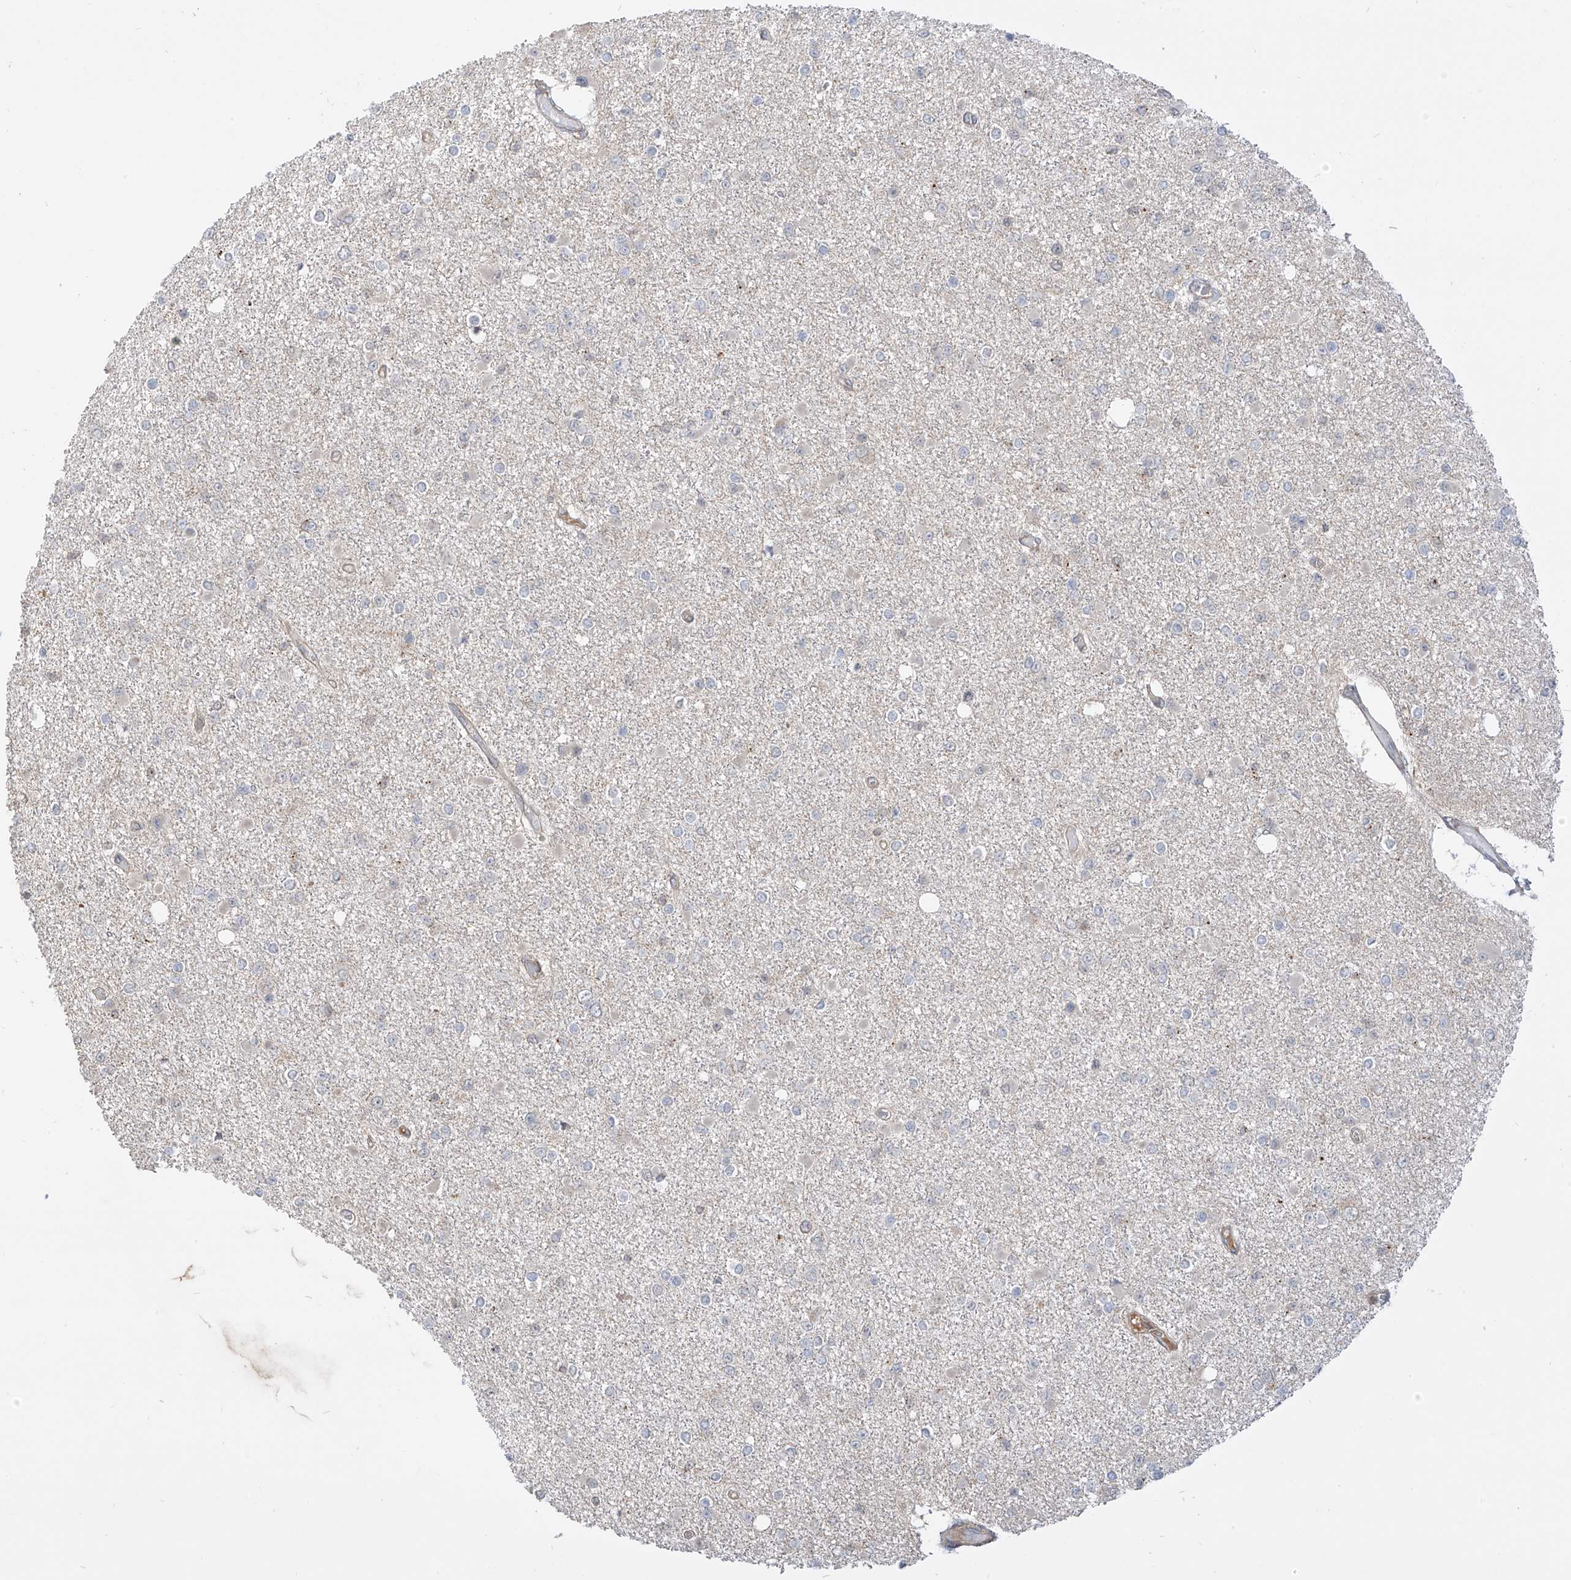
{"staining": {"intensity": "negative", "quantity": "none", "location": "none"}, "tissue": "glioma", "cell_type": "Tumor cells", "image_type": "cancer", "snomed": [{"axis": "morphology", "description": "Glioma, malignant, Low grade"}, {"axis": "topography", "description": "Brain"}], "caption": "Tumor cells show no significant protein expression in glioma.", "gene": "ATAD2B", "patient": {"sex": "female", "age": 22}}